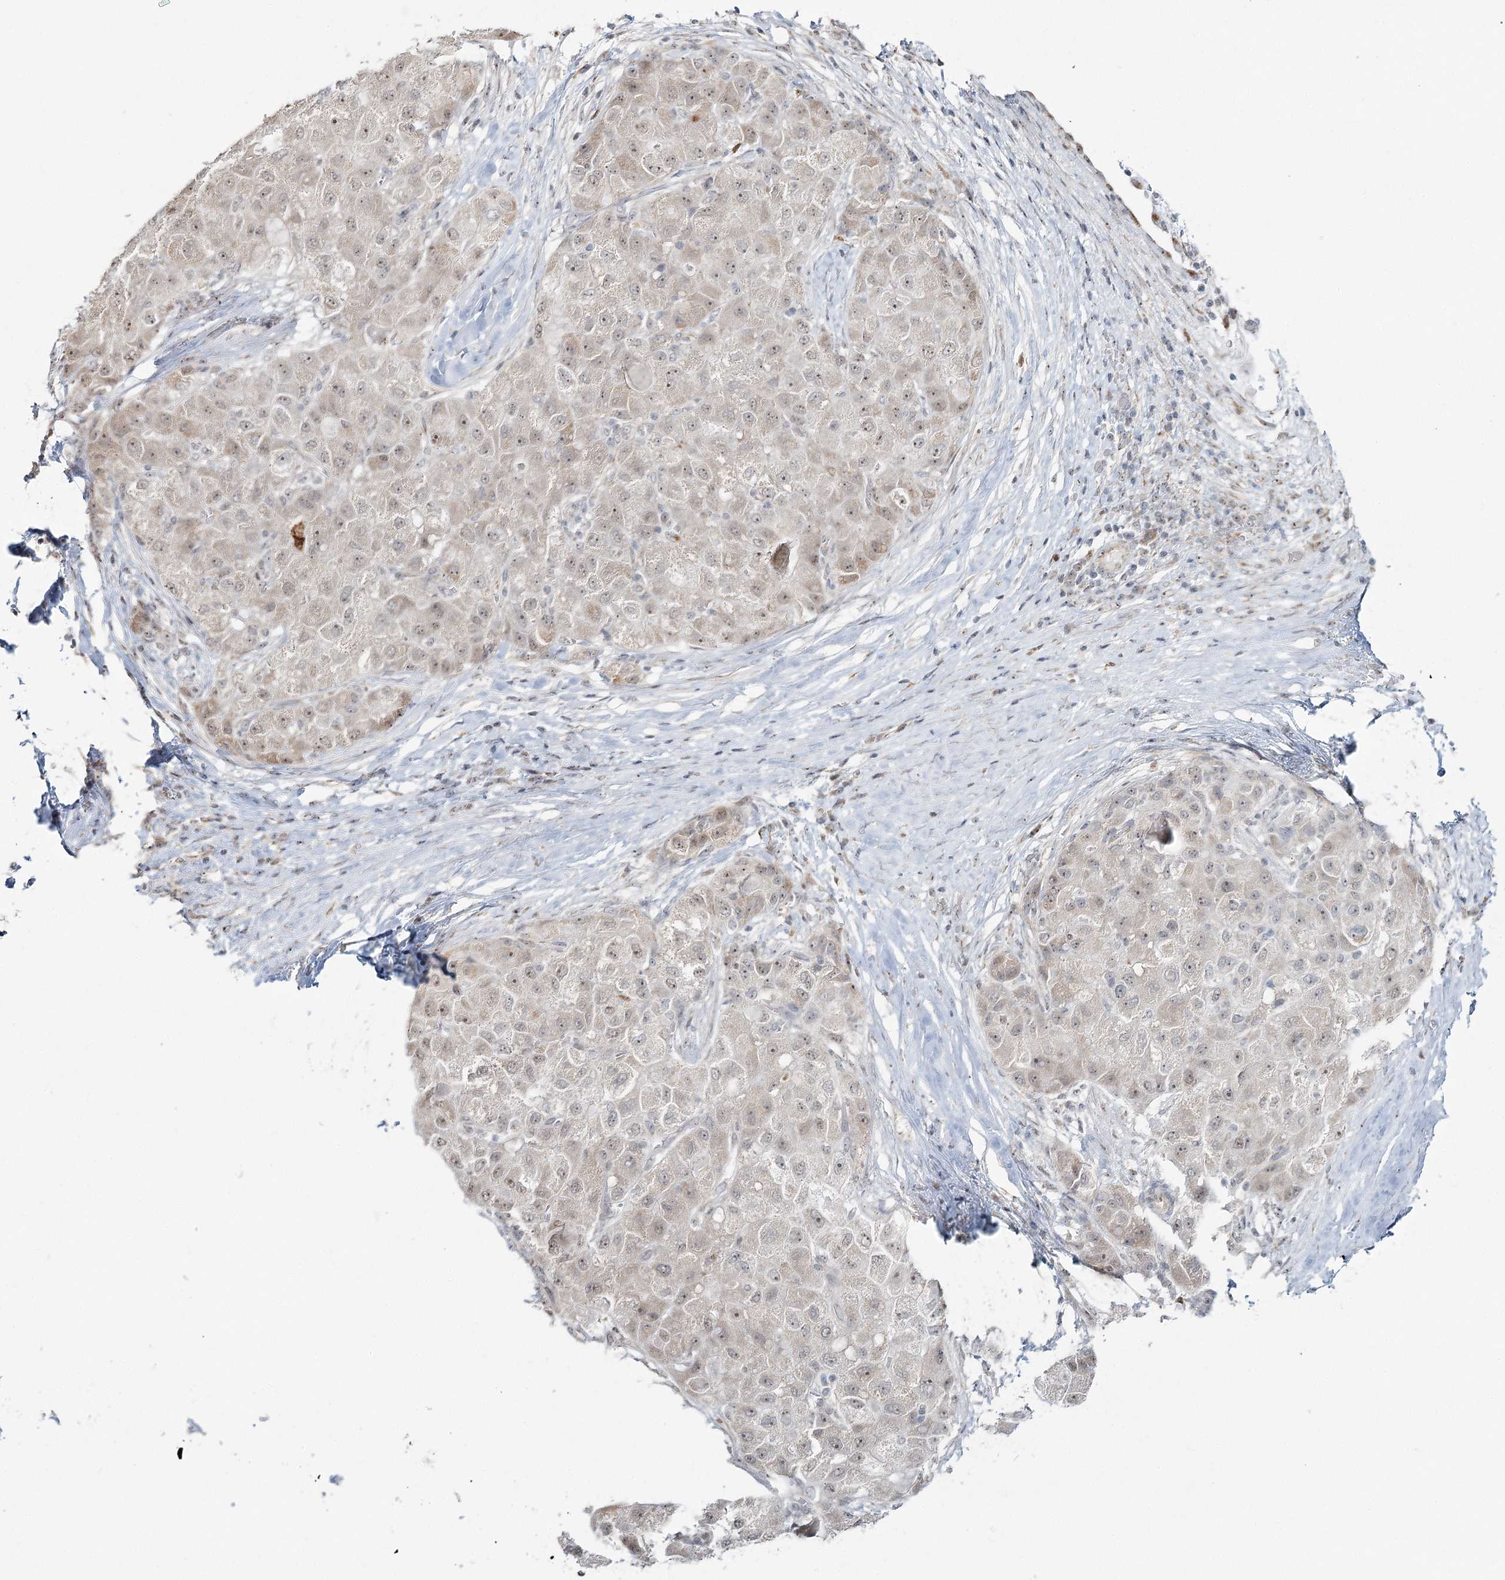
{"staining": {"intensity": "weak", "quantity": "25%-75%", "location": "cytoplasmic/membranous,nuclear"}, "tissue": "liver cancer", "cell_type": "Tumor cells", "image_type": "cancer", "snomed": [{"axis": "morphology", "description": "Carcinoma, Hepatocellular, NOS"}, {"axis": "topography", "description": "Liver"}], "caption": "Hepatocellular carcinoma (liver) was stained to show a protein in brown. There is low levels of weak cytoplasmic/membranous and nuclear staining in approximately 25%-75% of tumor cells.", "gene": "ATAD1", "patient": {"sex": "male", "age": 80}}